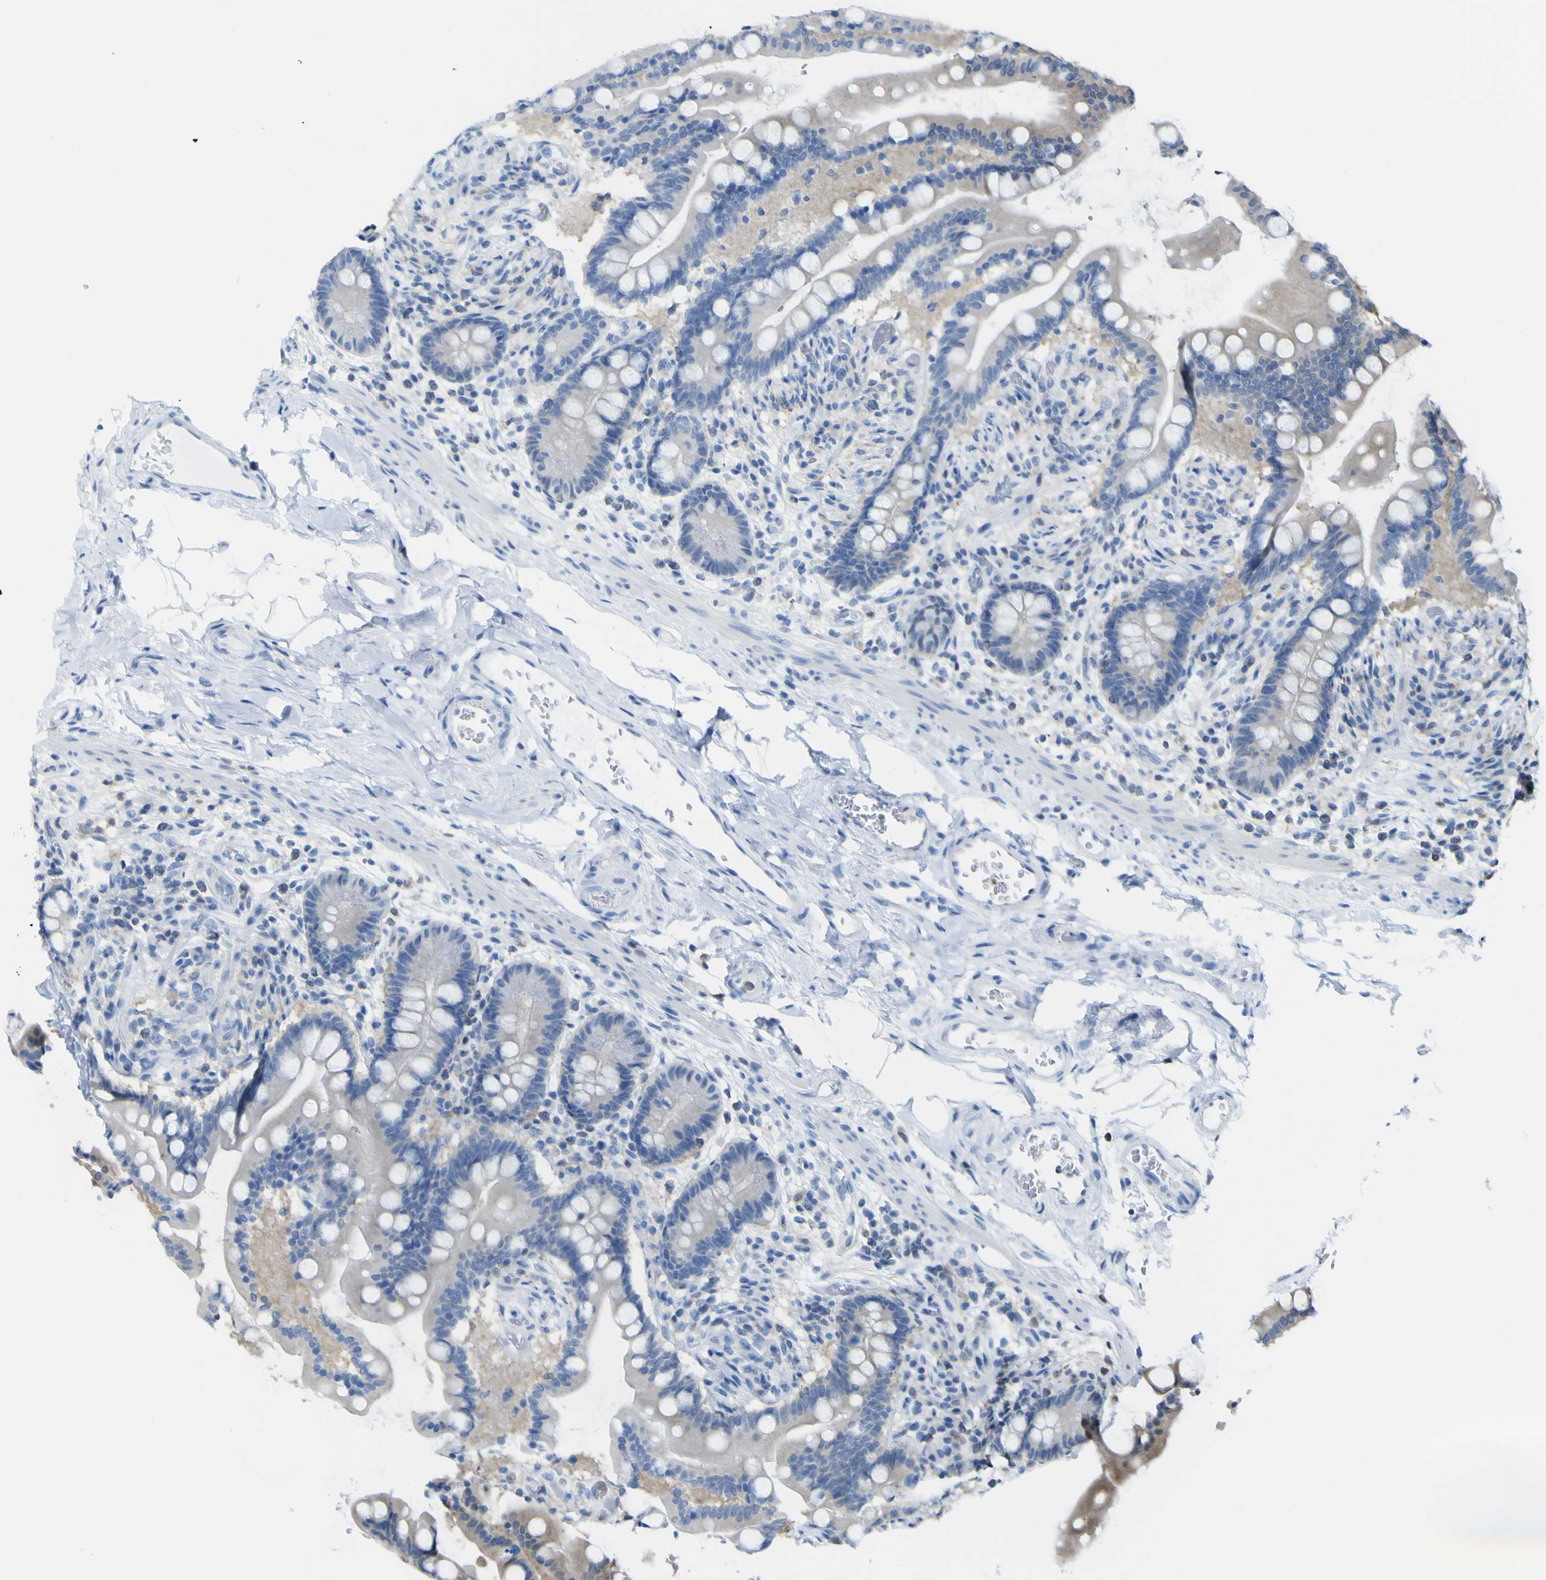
{"staining": {"intensity": "negative", "quantity": "none", "location": "none"}, "tissue": "colon", "cell_type": "Endothelial cells", "image_type": "normal", "snomed": [{"axis": "morphology", "description": "Normal tissue, NOS"}, {"axis": "topography", "description": "Colon"}], "caption": "This is a image of IHC staining of normal colon, which shows no expression in endothelial cells. (Brightfield microscopy of DAB immunohistochemistry (IHC) at high magnification).", "gene": "ABHD3", "patient": {"sex": "male", "age": 73}}